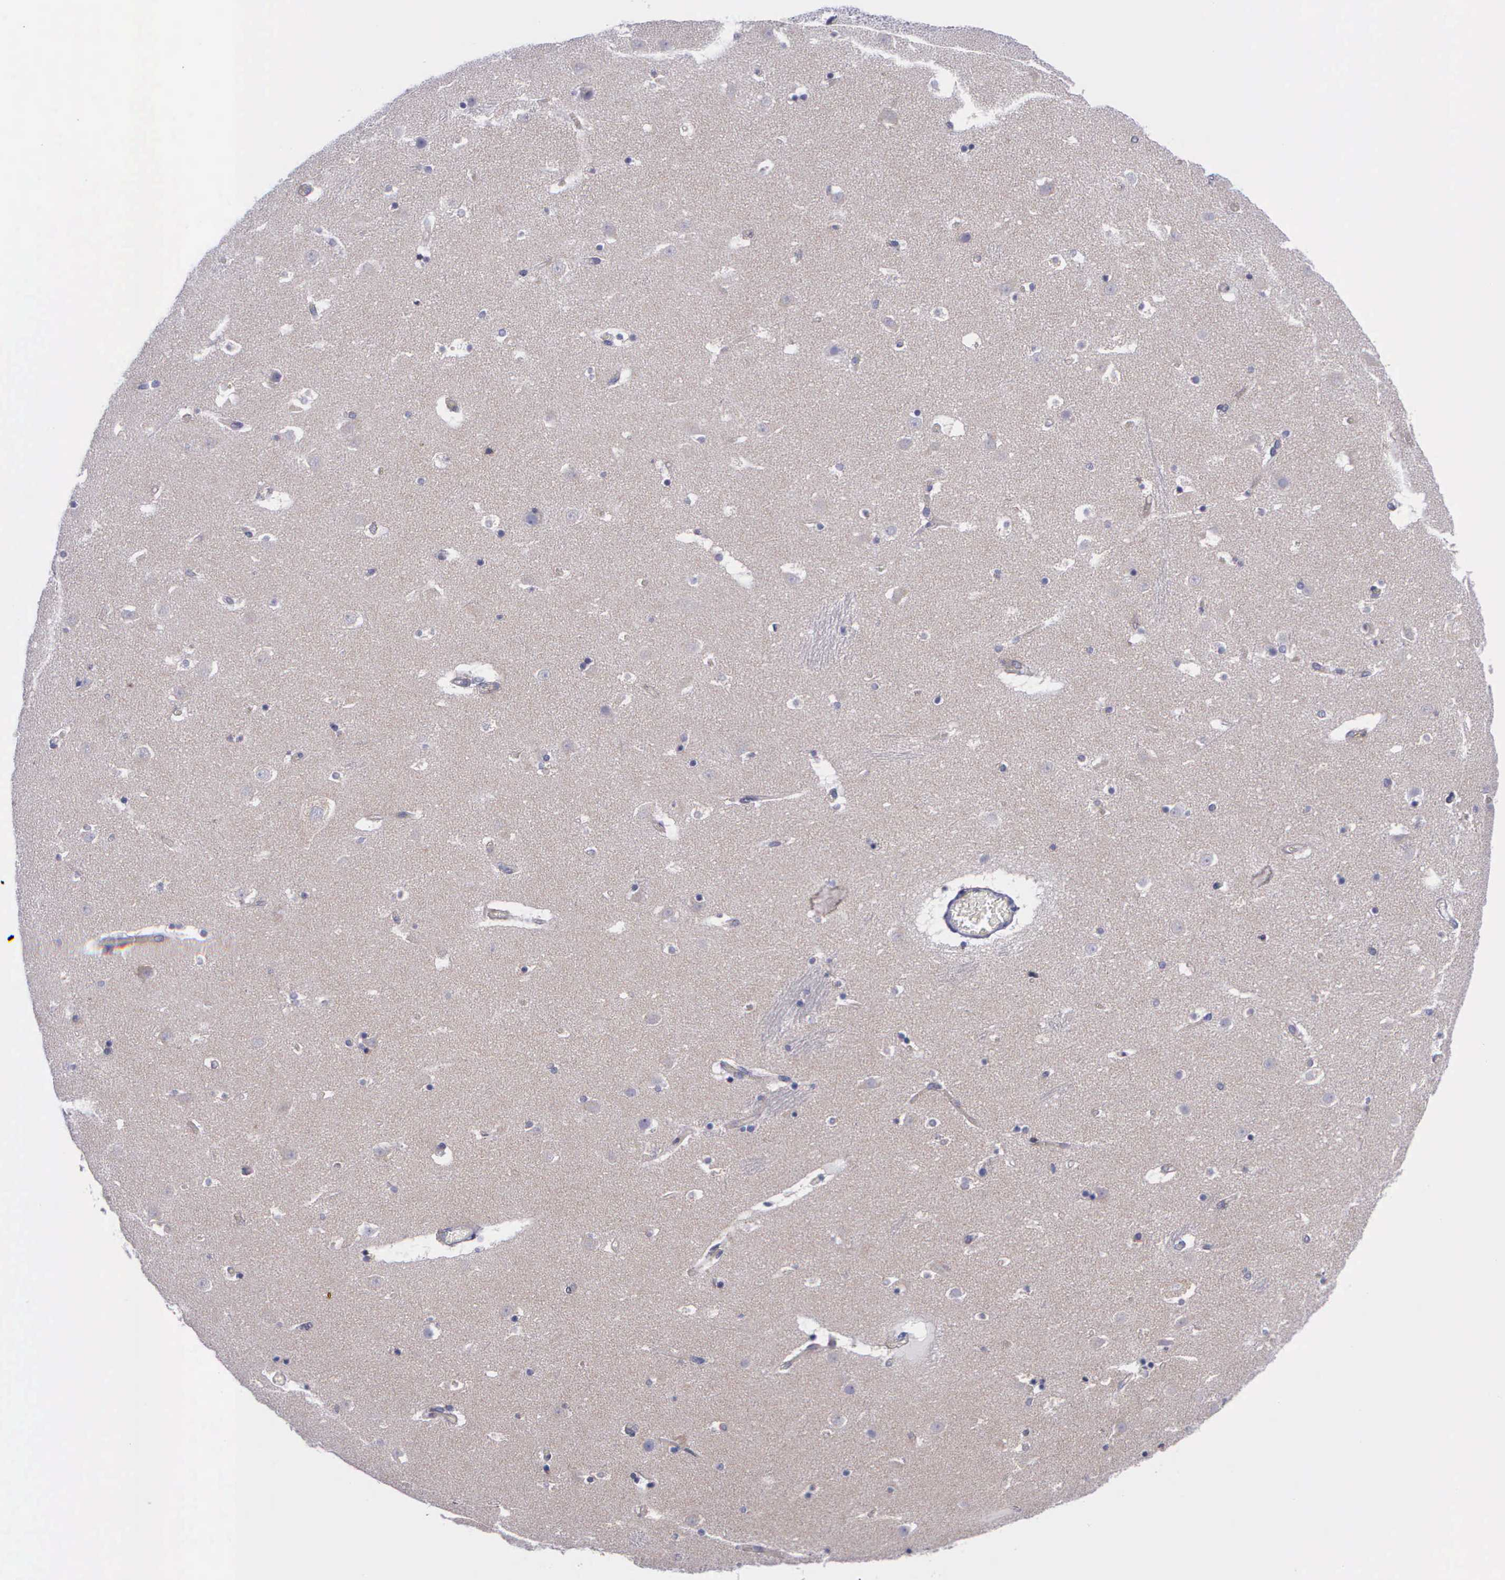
{"staining": {"intensity": "negative", "quantity": "none", "location": "none"}, "tissue": "caudate", "cell_type": "Glial cells", "image_type": "normal", "snomed": [{"axis": "morphology", "description": "Normal tissue, NOS"}, {"axis": "topography", "description": "Lateral ventricle wall"}], "caption": "The image reveals no significant positivity in glial cells of caudate.", "gene": "SYNJ2BP", "patient": {"sex": "male", "age": 45}}